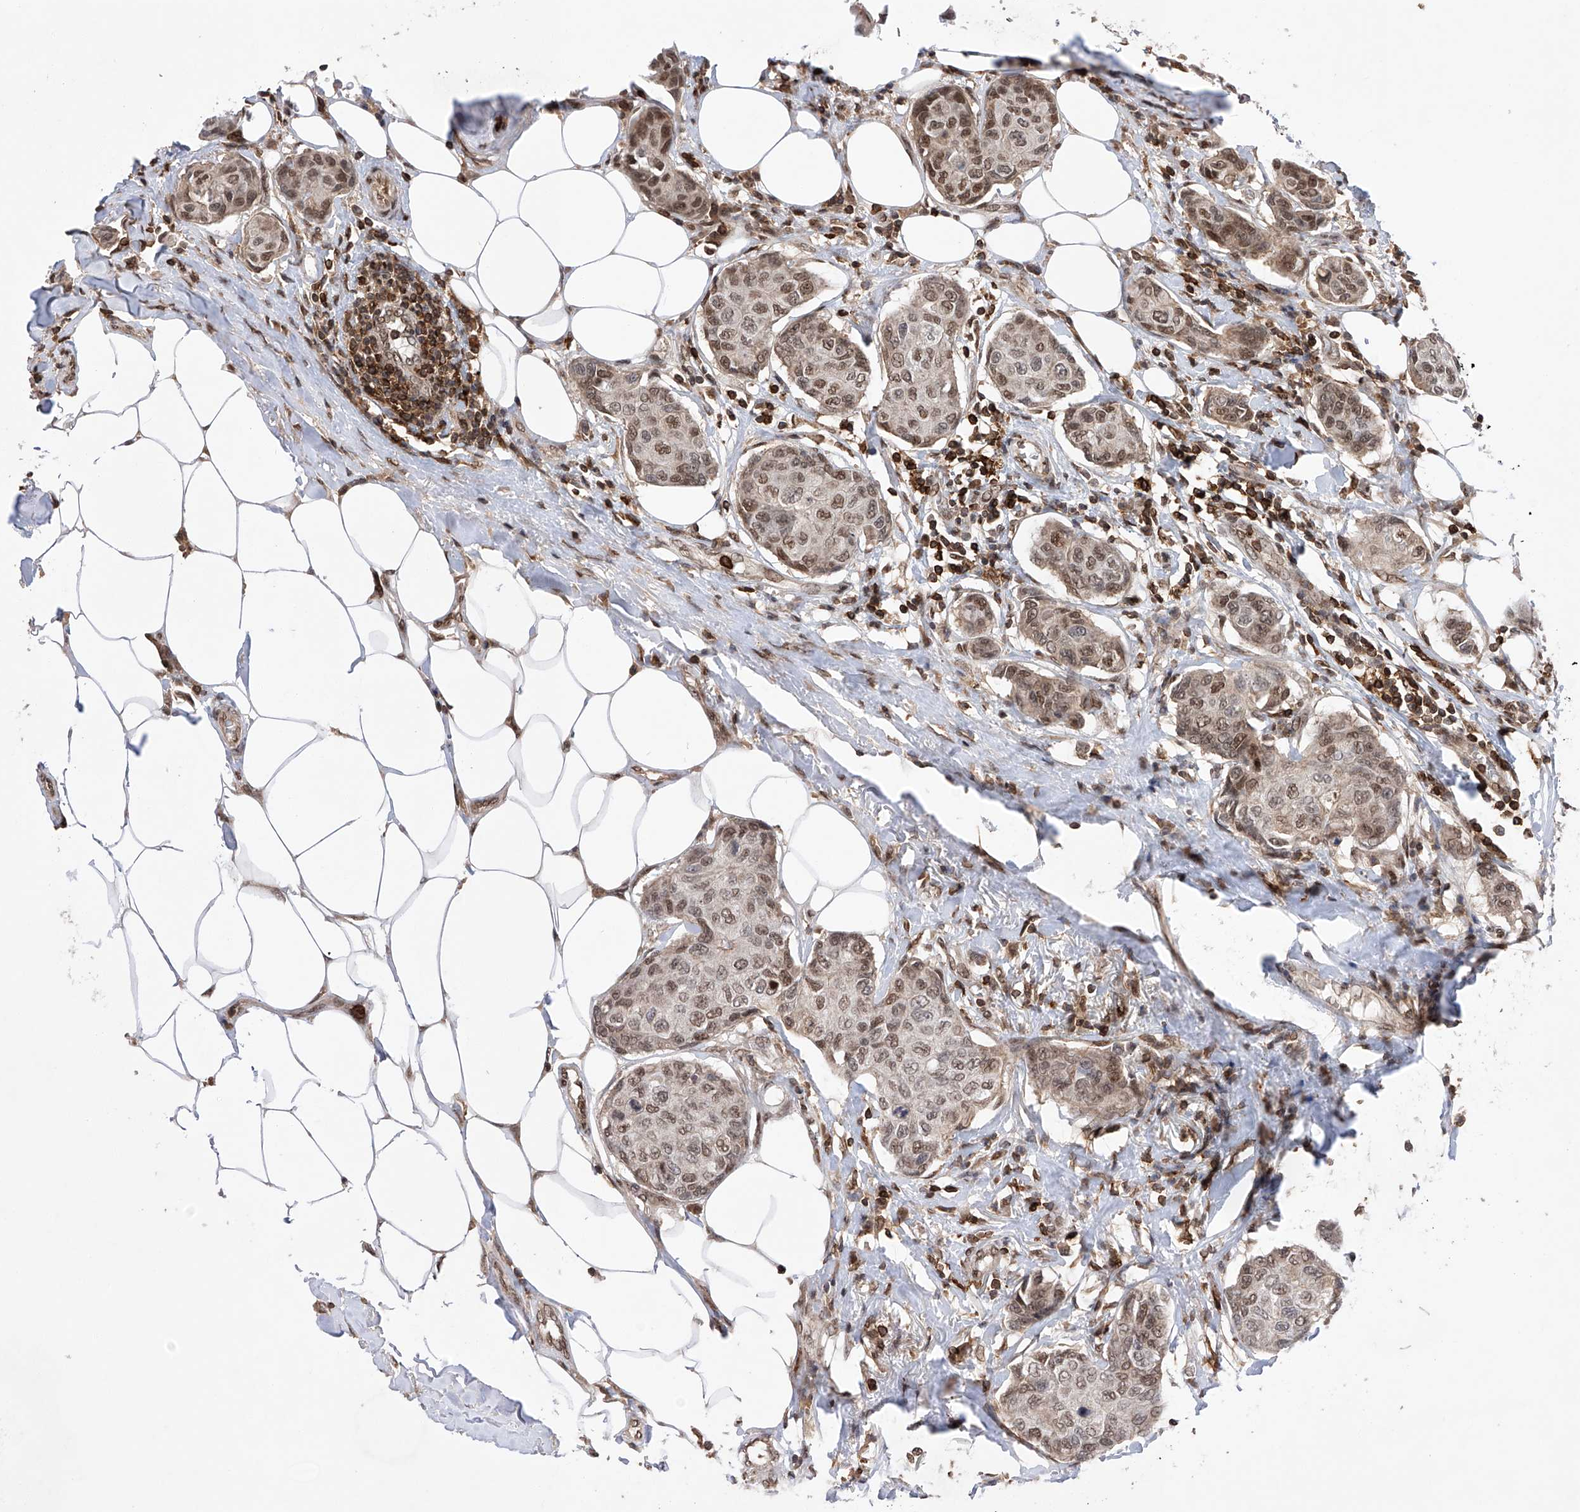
{"staining": {"intensity": "moderate", "quantity": "25%-75%", "location": "nuclear"}, "tissue": "breast cancer", "cell_type": "Tumor cells", "image_type": "cancer", "snomed": [{"axis": "morphology", "description": "Duct carcinoma"}, {"axis": "topography", "description": "Breast"}], "caption": "Tumor cells reveal moderate nuclear staining in approximately 25%-75% of cells in breast intraductal carcinoma. (Stains: DAB in brown, nuclei in blue, Microscopy: brightfield microscopy at high magnification).", "gene": "ZNF280D", "patient": {"sex": "female", "age": 80}}